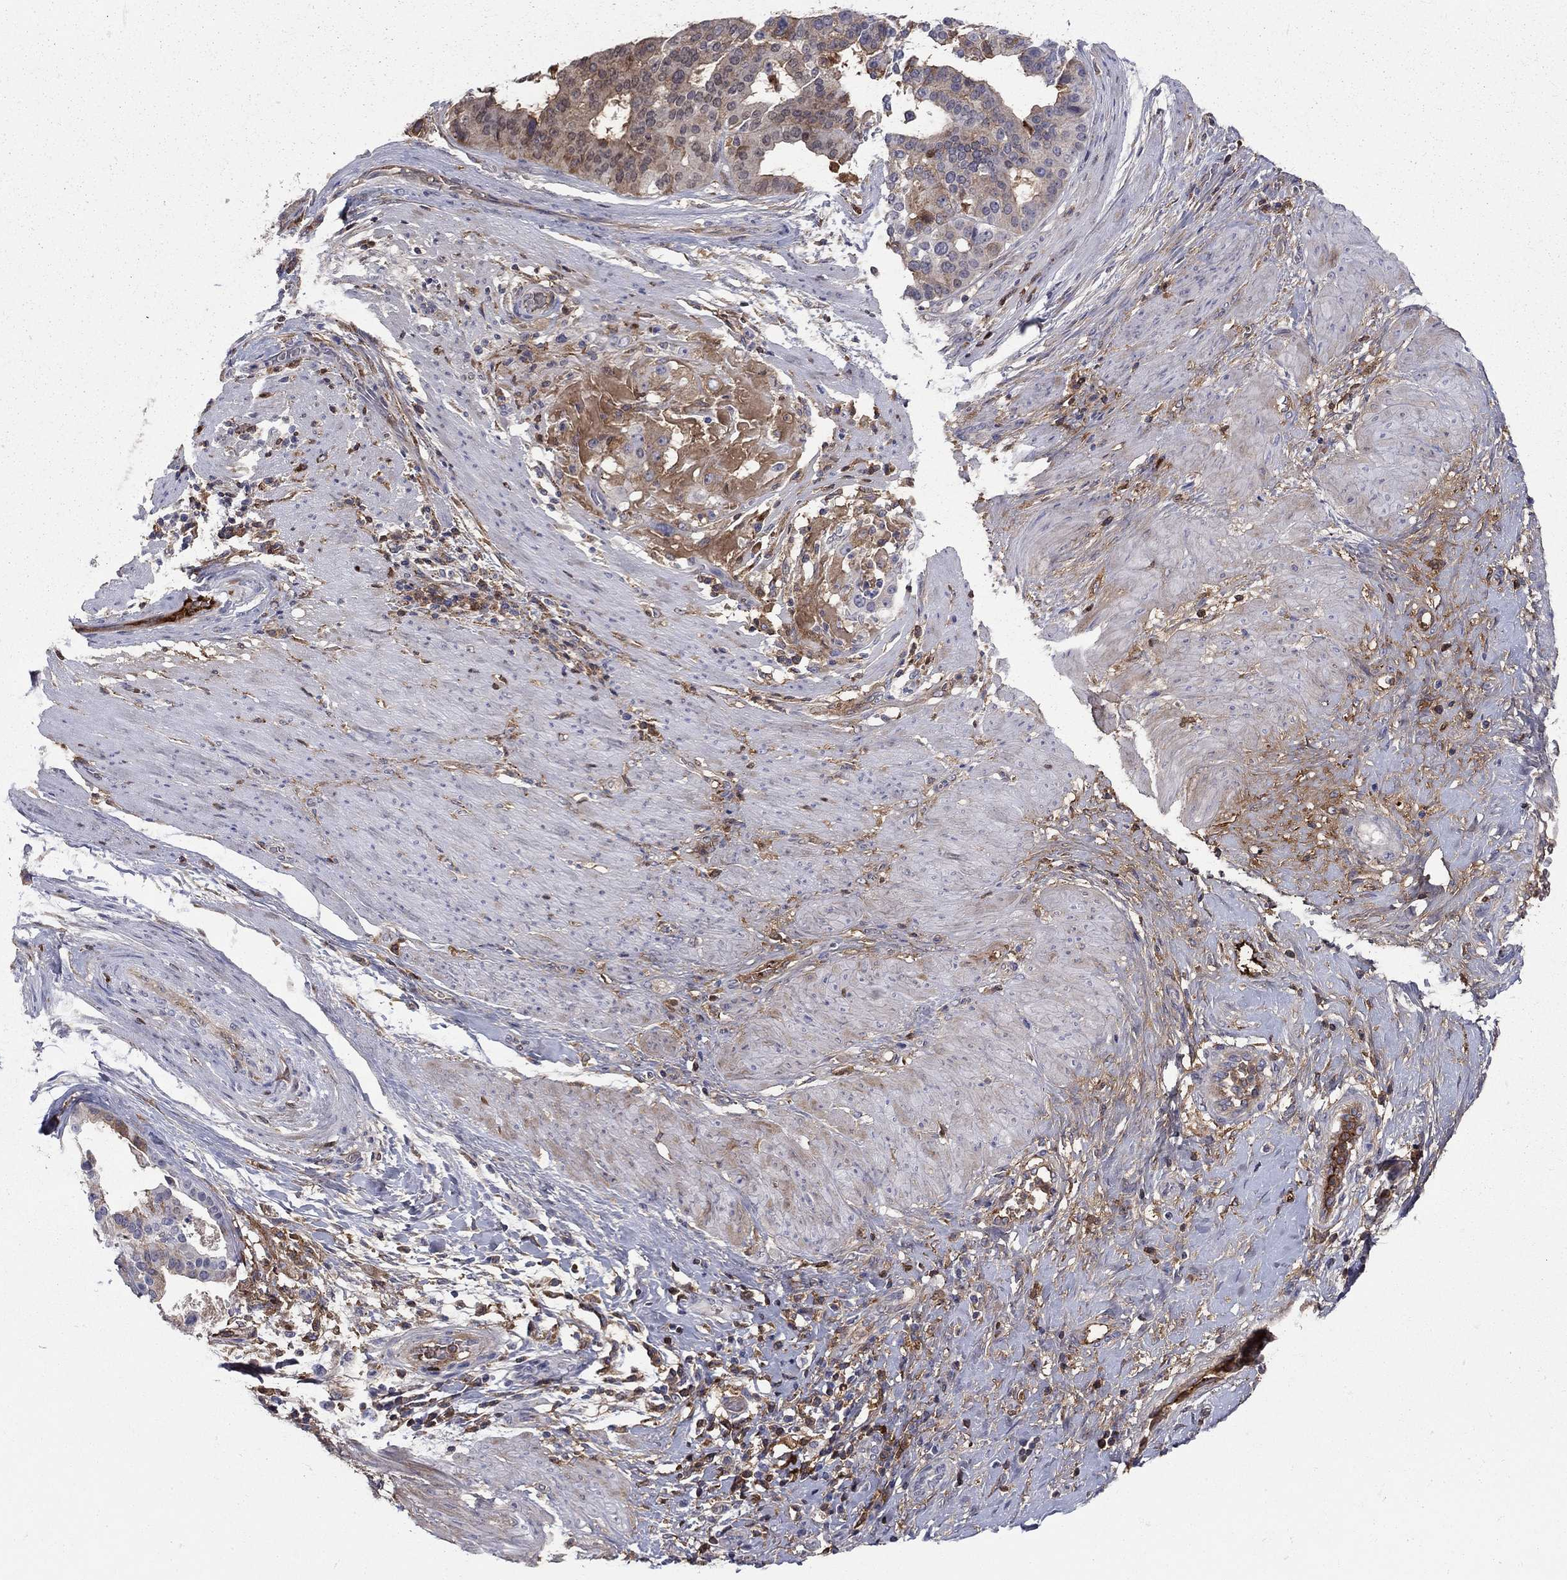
{"staining": {"intensity": "strong", "quantity": "<25%", "location": "cytoplasmic/membranous"}, "tissue": "stomach cancer", "cell_type": "Tumor cells", "image_type": "cancer", "snomed": [{"axis": "morphology", "description": "Adenocarcinoma, NOS"}, {"axis": "topography", "description": "Stomach"}], "caption": "Tumor cells show strong cytoplasmic/membranous expression in approximately <25% of cells in stomach cancer. (DAB (3,3'-diaminobenzidine) IHC, brown staining for protein, blue staining for nuclei).", "gene": "HPX", "patient": {"sex": "male", "age": 48}}